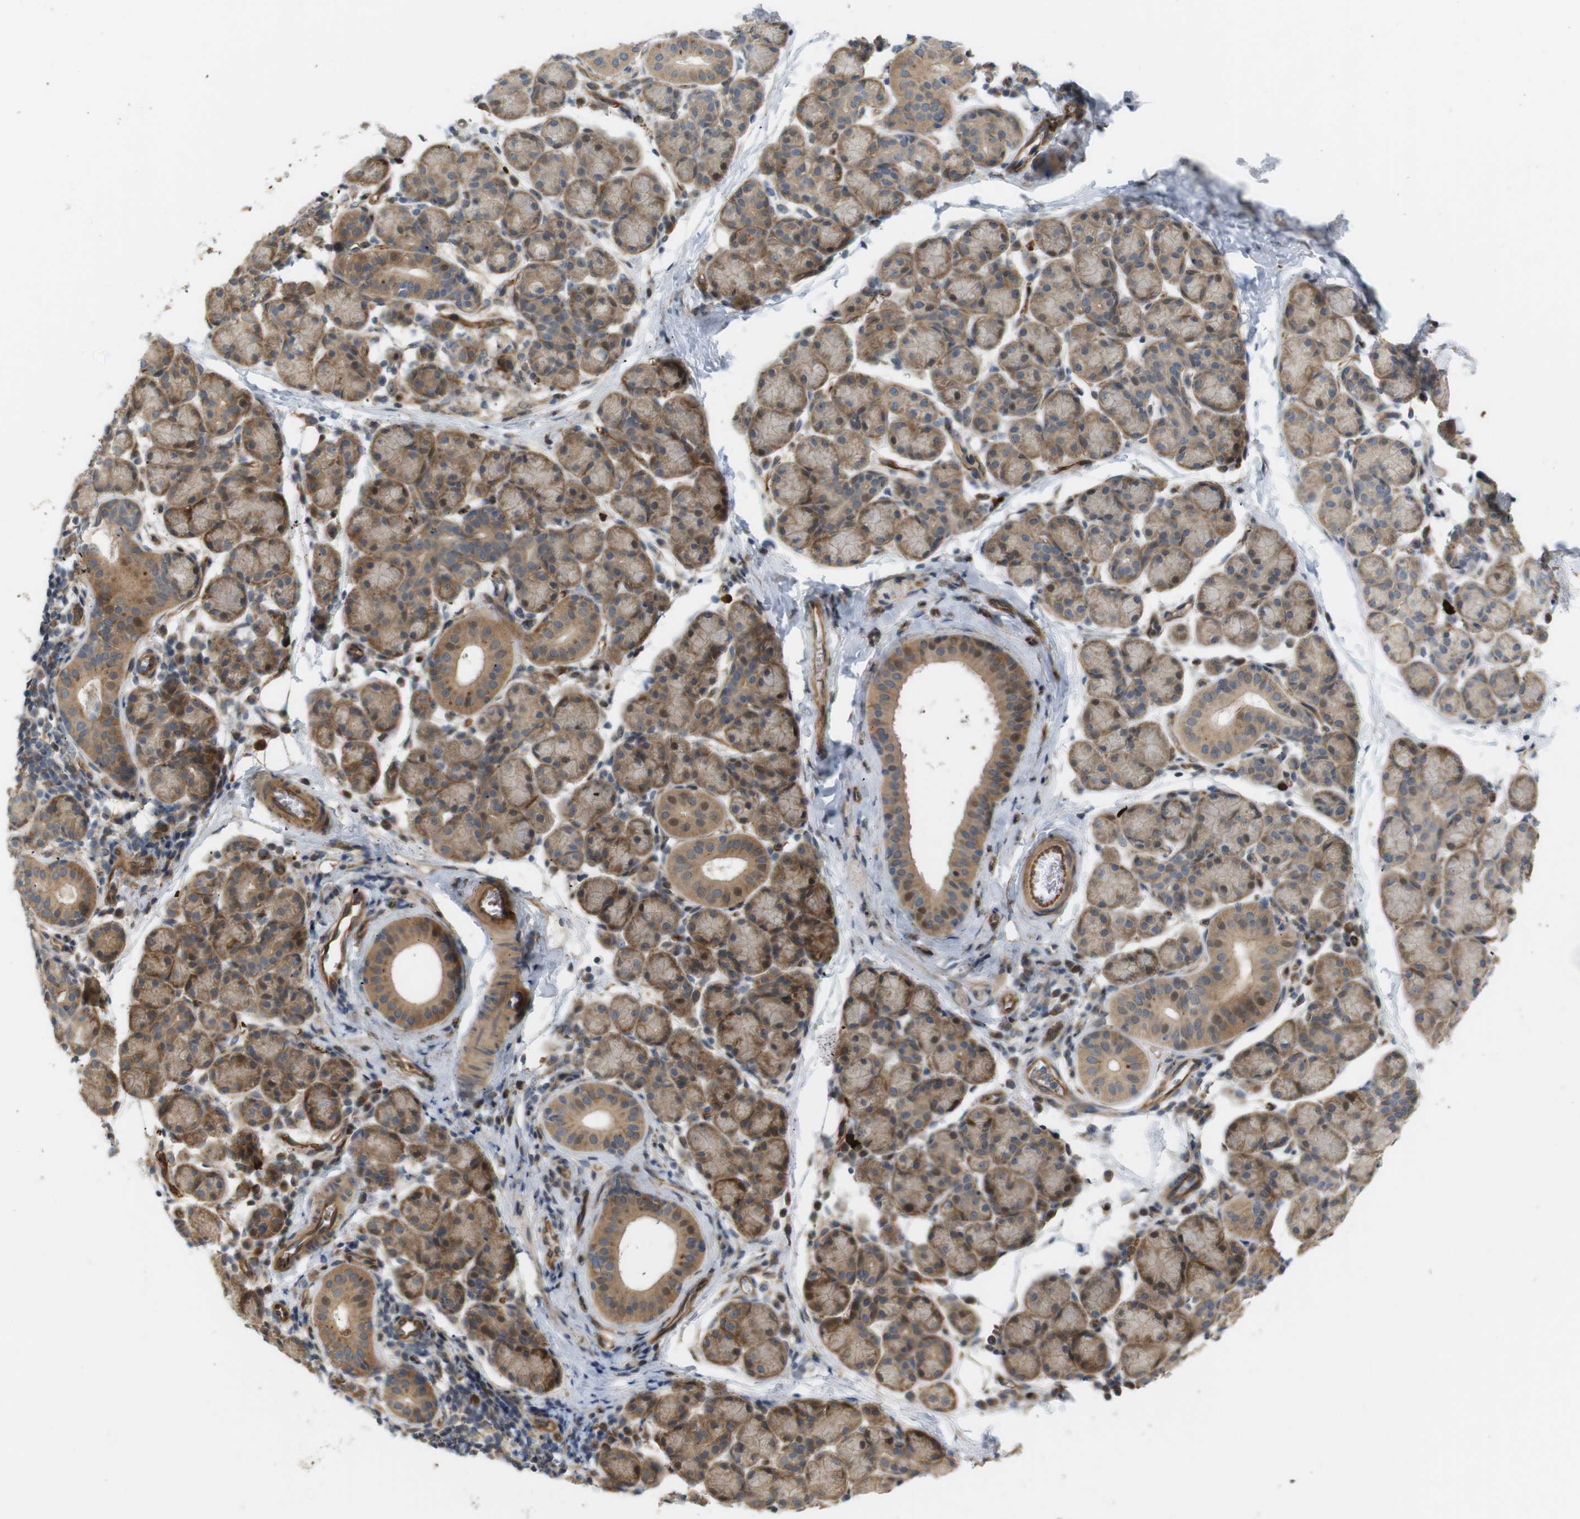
{"staining": {"intensity": "moderate", "quantity": "25%-75%", "location": "cytoplasmic/membranous"}, "tissue": "salivary gland", "cell_type": "Glandular cells", "image_type": "normal", "snomed": [{"axis": "morphology", "description": "Normal tissue, NOS"}, {"axis": "morphology", "description": "Inflammation, NOS"}, {"axis": "topography", "description": "Lymph node"}, {"axis": "topography", "description": "Salivary gland"}], "caption": "Protein expression analysis of benign salivary gland shows moderate cytoplasmic/membranous staining in about 25%-75% of glandular cells.", "gene": "RPTOR", "patient": {"sex": "male", "age": 3}}